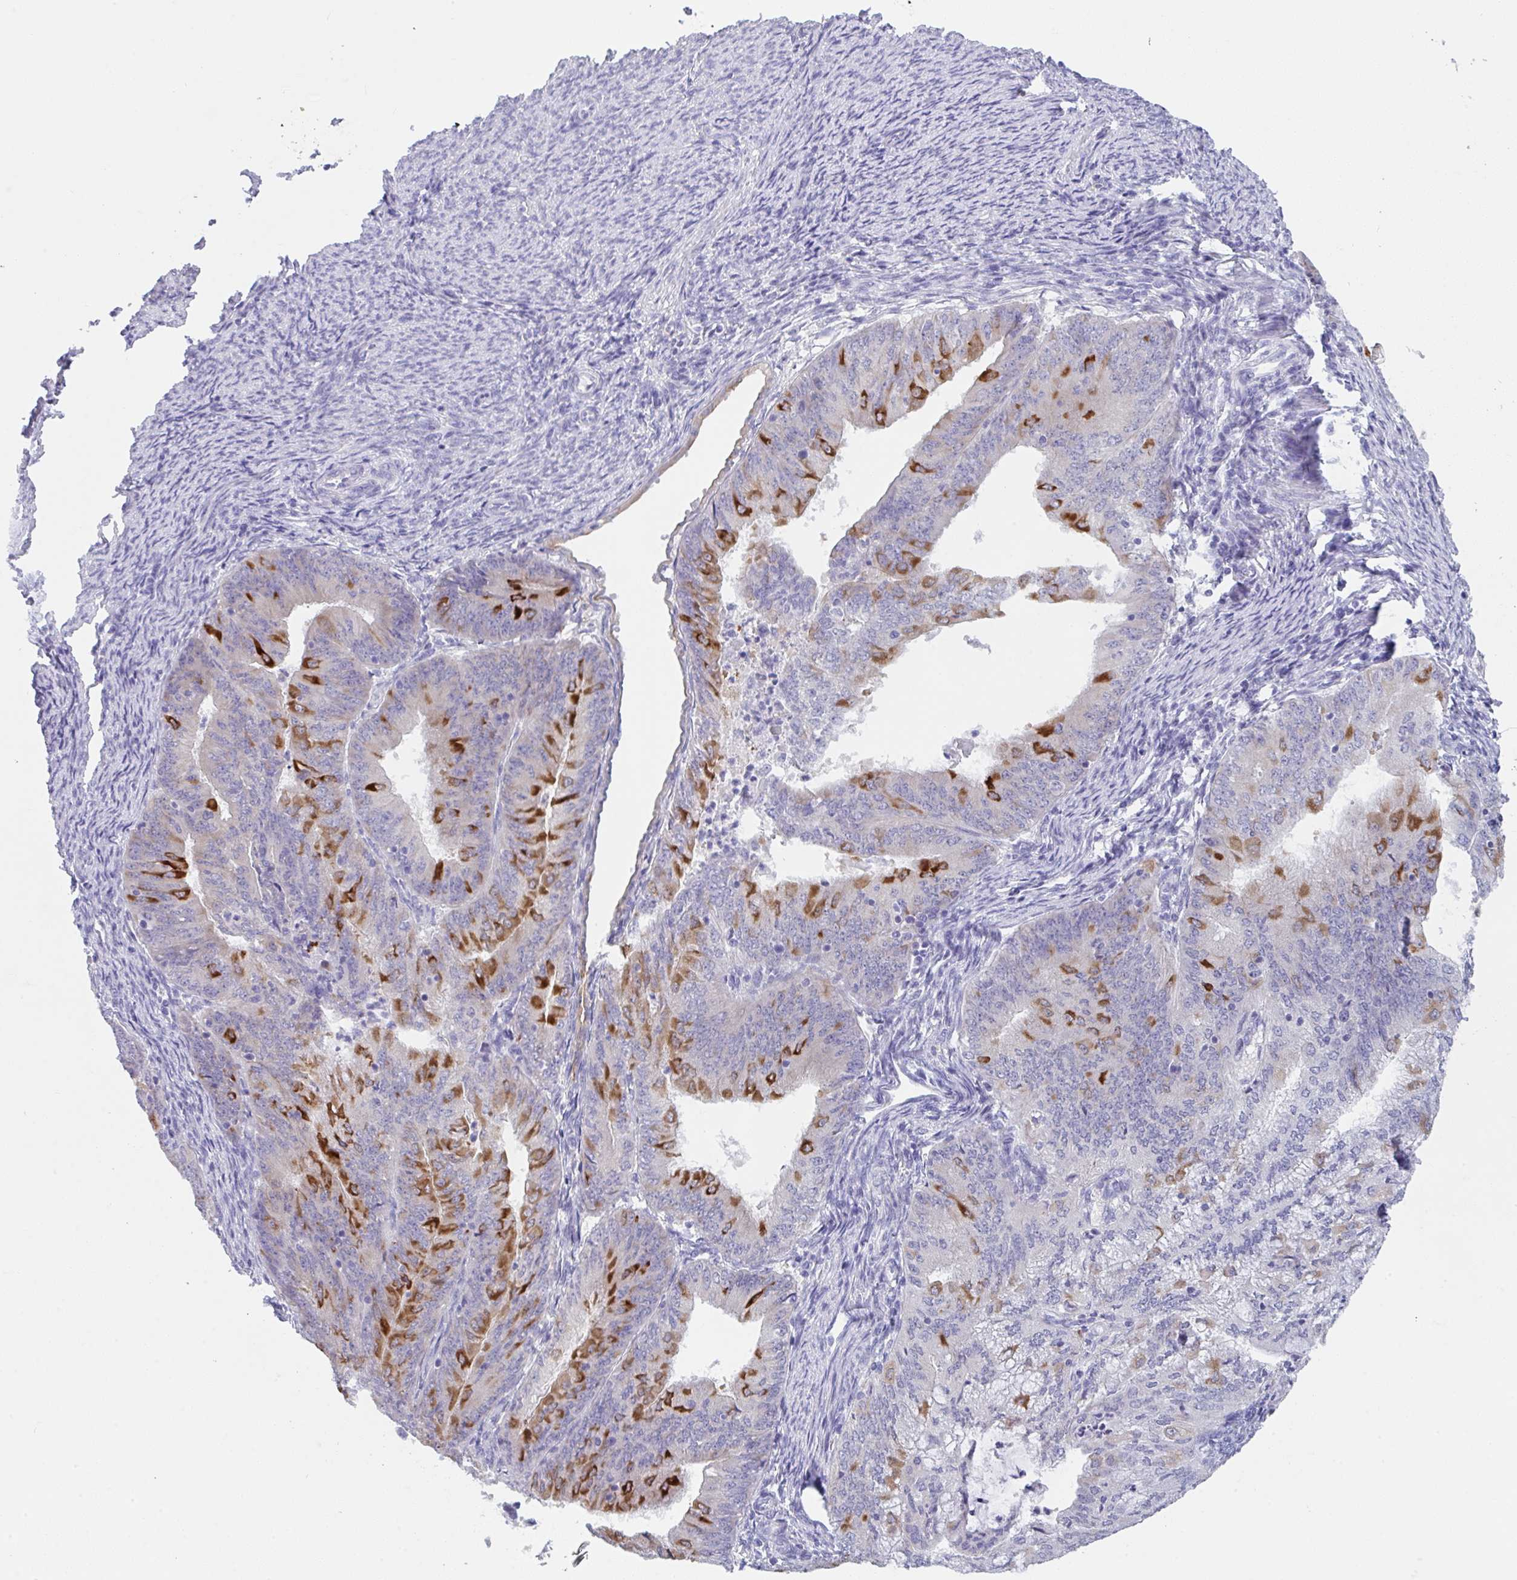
{"staining": {"intensity": "strong", "quantity": "<25%", "location": "cytoplasmic/membranous"}, "tissue": "endometrial cancer", "cell_type": "Tumor cells", "image_type": "cancer", "snomed": [{"axis": "morphology", "description": "Adenocarcinoma, NOS"}, {"axis": "topography", "description": "Endometrium"}], "caption": "IHC micrograph of human endometrial adenocarcinoma stained for a protein (brown), which demonstrates medium levels of strong cytoplasmic/membranous positivity in about <25% of tumor cells.", "gene": "TRAF4", "patient": {"sex": "female", "age": 57}}